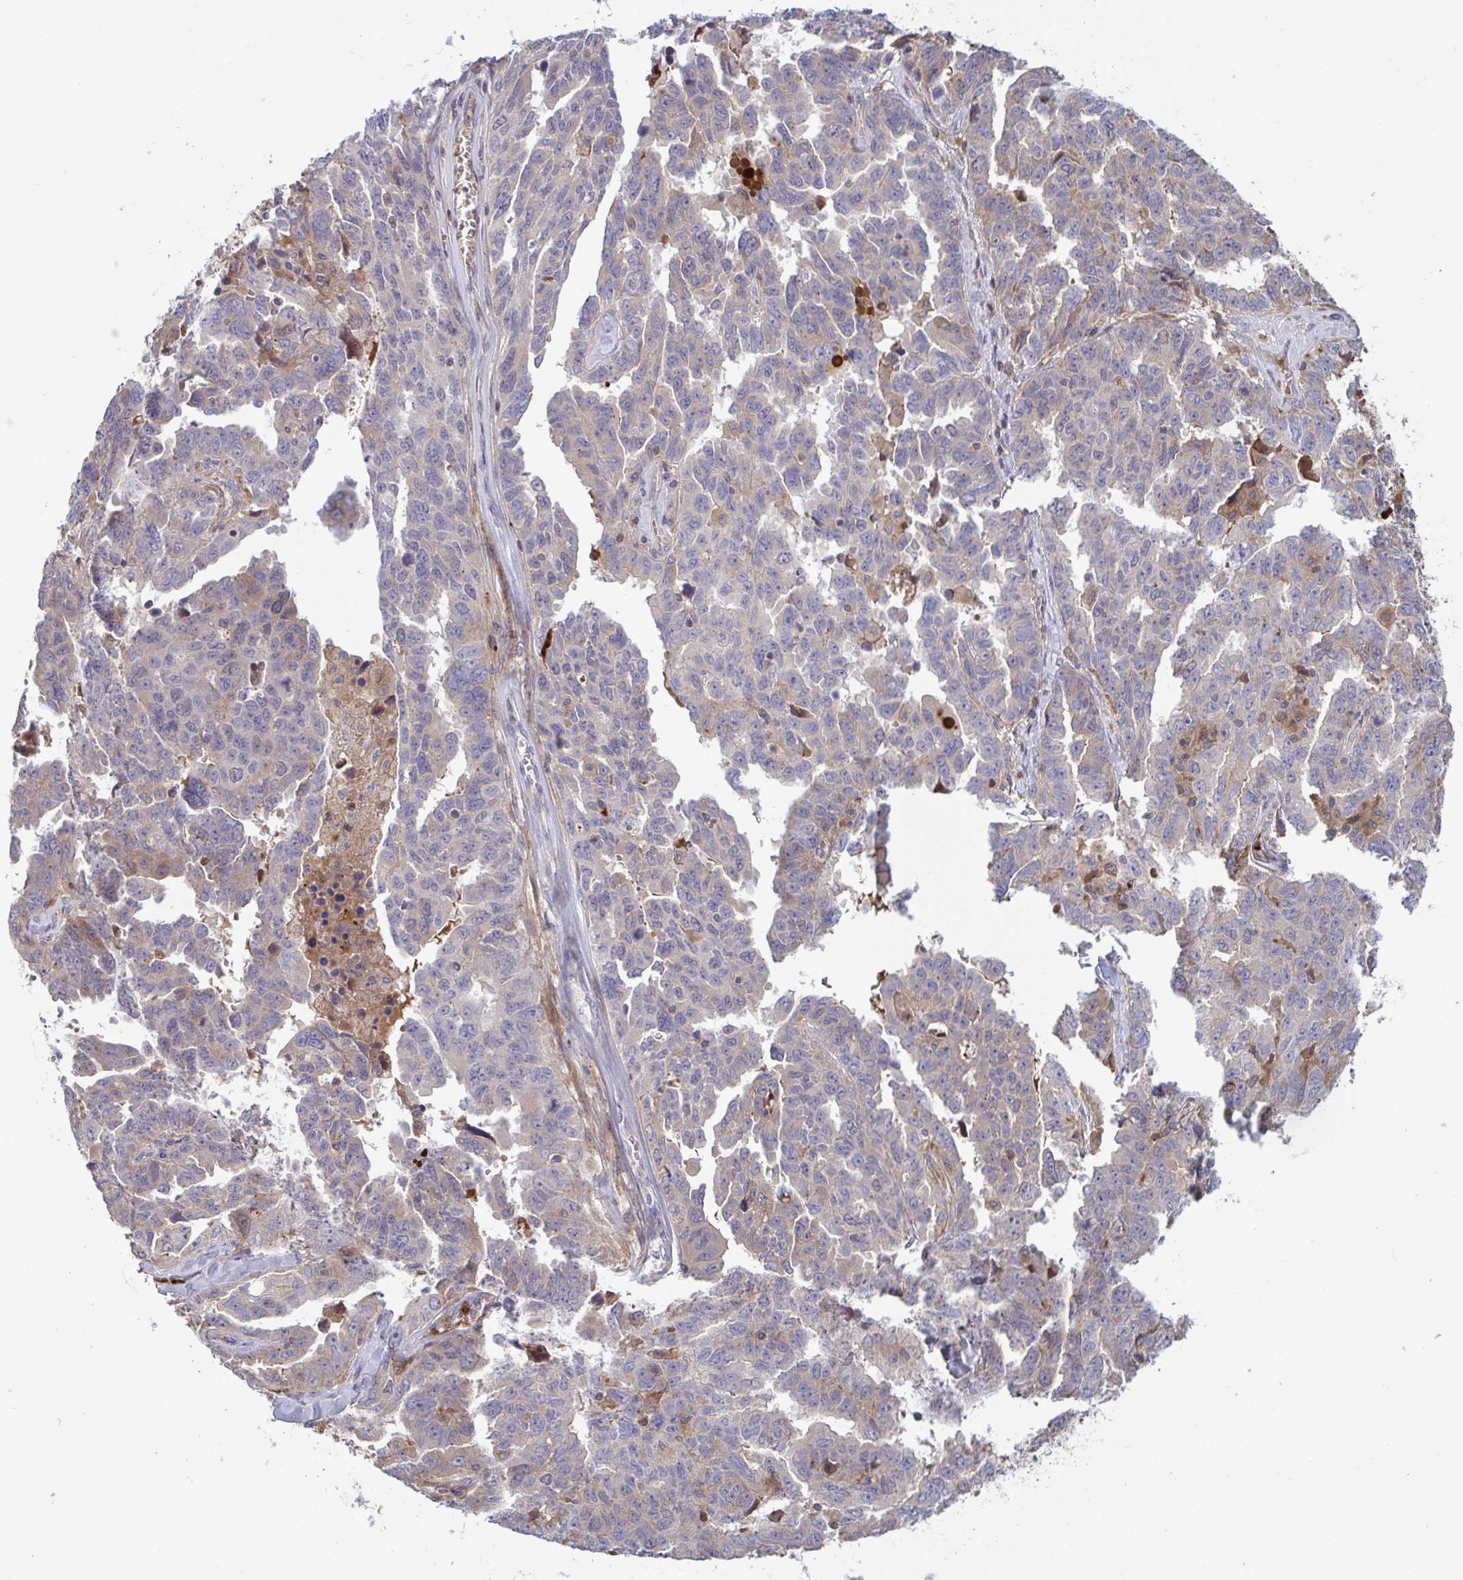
{"staining": {"intensity": "negative", "quantity": "none", "location": "none"}, "tissue": "ovarian cancer", "cell_type": "Tumor cells", "image_type": "cancer", "snomed": [{"axis": "morphology", "description": "Adenocarcinoma, NOS"}, {"axis": "morphology", "description": "Carcinoma, endometroid"}, {"axis": "topography", "description": "Ovary"}], "caption": "Immunohistochemical staining of ovarian cancer exhibits no significant positivity in tumor cells. (DAB immunohistochemistry (IHC) with hematoxylin counter stain).", "gene": "IL1R1", "patient": {"sex": "female", "age": 72}}